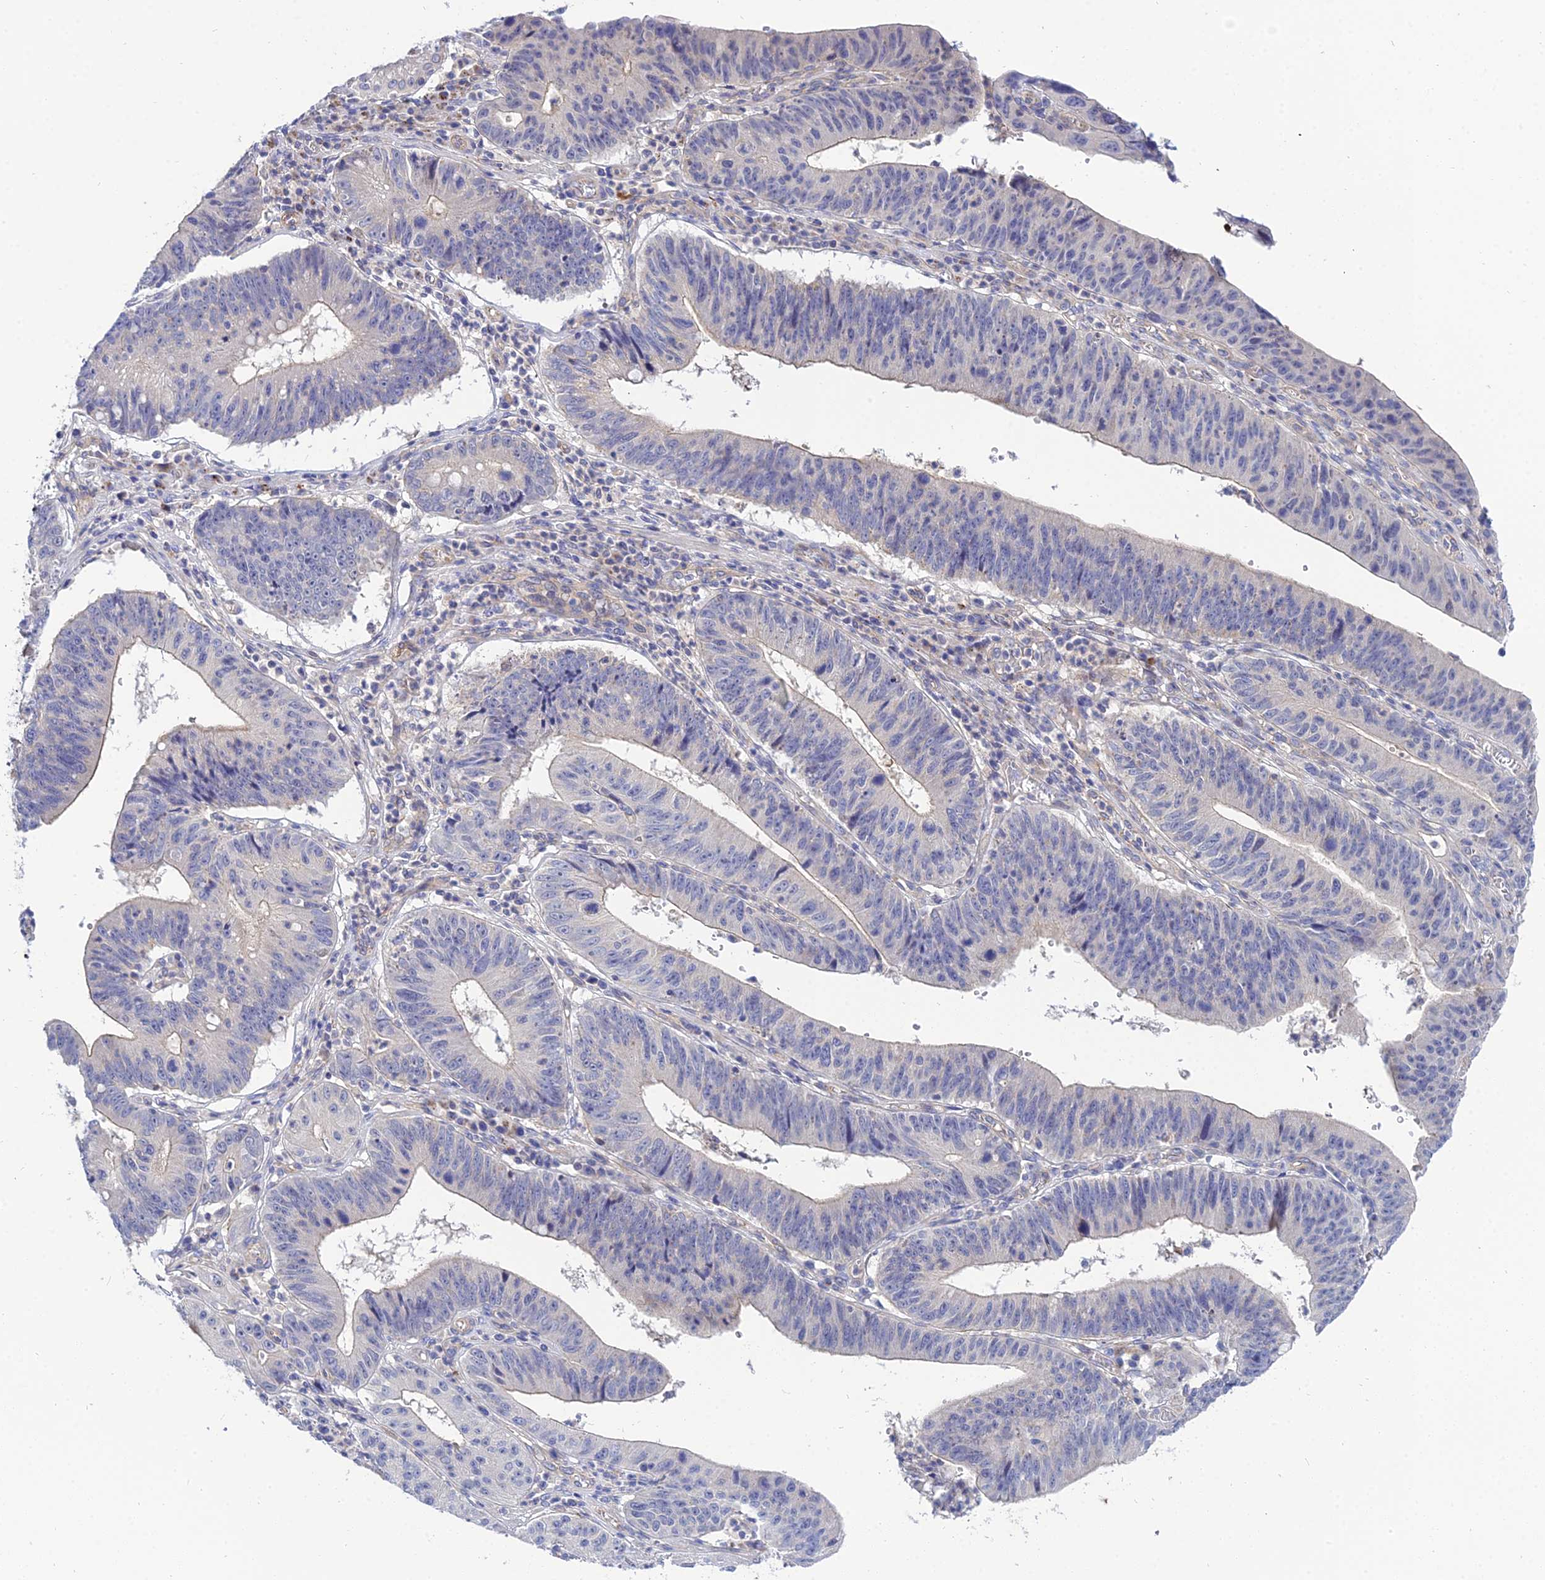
{"staining": {"intensity": "negative", "quantity": "none", "location": "none"}, "tissue": "stomach cancer", "cell_type": "Tumor cells", "image_type": "cancer", "snomed": [{"axis": "morphology", "description": "Adenocarcinoma, NOS"}, {"axis": "topography", "description": "Stomach"}], "caption": "Stomach cancer was stained to show a protein in brown. There is no significant positivity in tumor cells.", "gene": "APOBEC3H", "patient": {"sex": "male", "age": 59}}